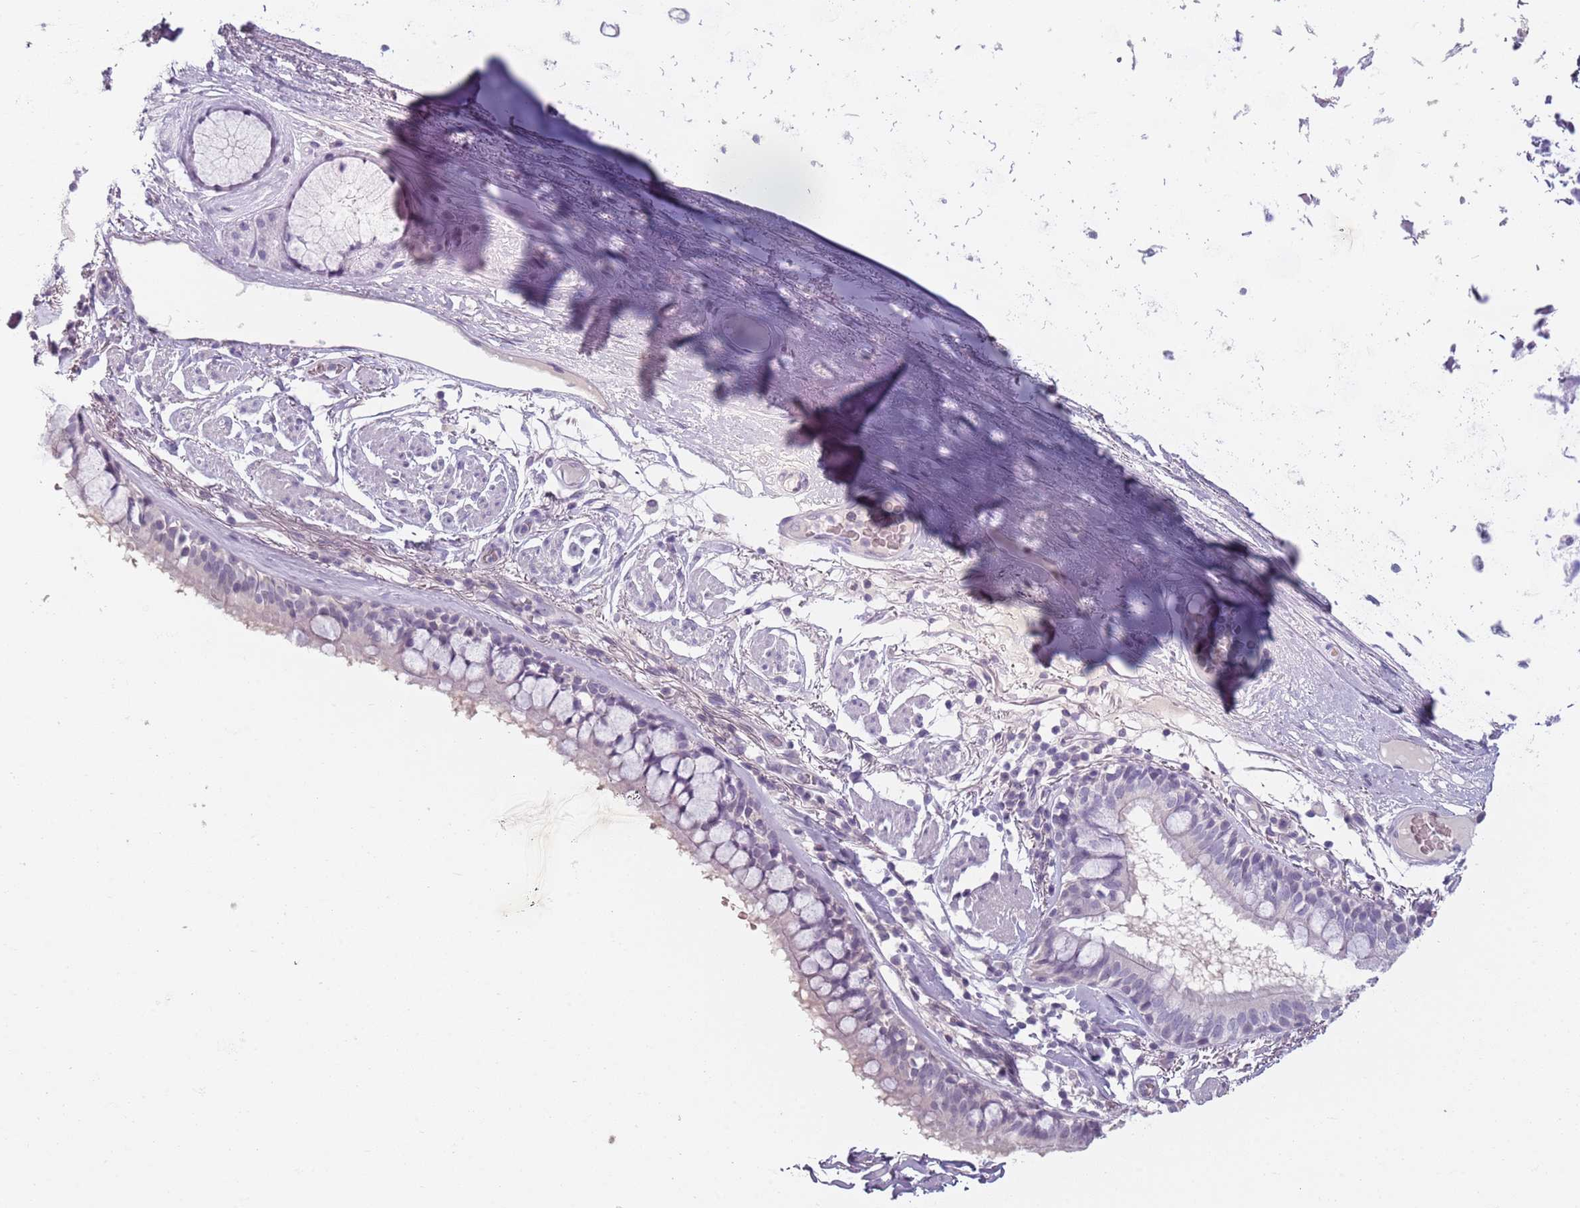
{"staining": {"intensity": "negative", "quantity": "none", "location": "none"}, "tissue": "bronchus", "cell_type": "Respiratory epithelial cells", "image_type": "normal", "snomed": [{"axis": "morphology", "description": "Normal tissue, NOS"}, {"axis": "topography", "description": "Bronchus"}], "caption": "This is a histopathology image of immunohistochemistry staining of unremarkable bronchus, which shows no staining in respiratory epithelial cells. The staining is performed using DAB (3,3'-diaminobenzidine) brown chromogen with nuclei counter-stained in using hematoxylin.", "gene": "PIEZO1", "patient": {"sex": "male", "age": 70}}